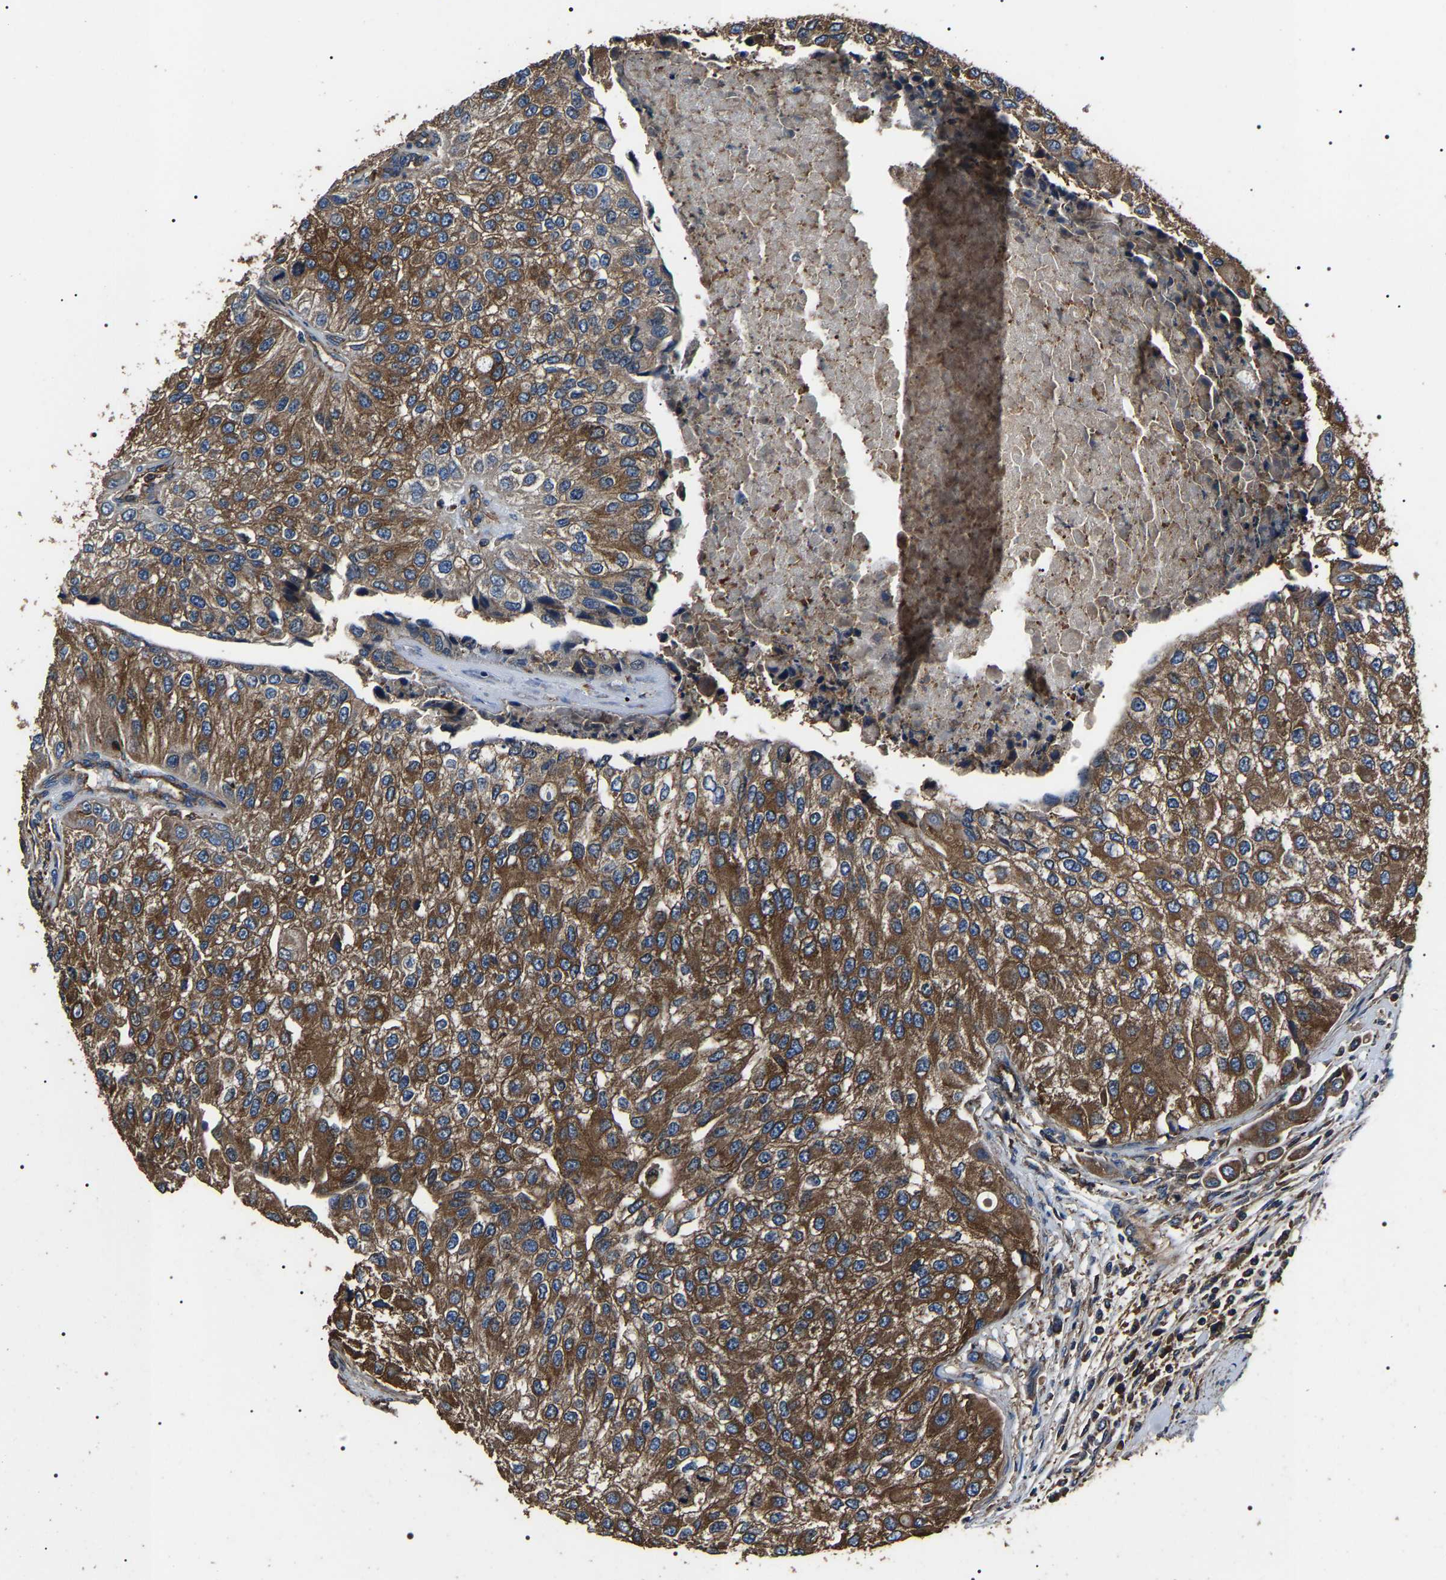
{"staining": {"intensity": "strong", "quantity": ">75%", "location": "cytoplasmic/membranous"}, "tissue": "urothelial cancer", "cell_type": "Tumor cells", "image_type": "cancer", "snomed": [{"axis": "morphology", "description": "Urothelial carcinoma, High grade"}, {"axis": "topography", "description": "Kidney"}, {"axis": "topography", "description": "Urinary bladder"}], "caption": "Urothelial cancer was stained to show a protein in brown. There is high levels of strong cytoplasmic/membranous positivity in approximately >75% of tumor cells.", "gene": "HSCB", "patient": {"sex": "male", "age": 77}}